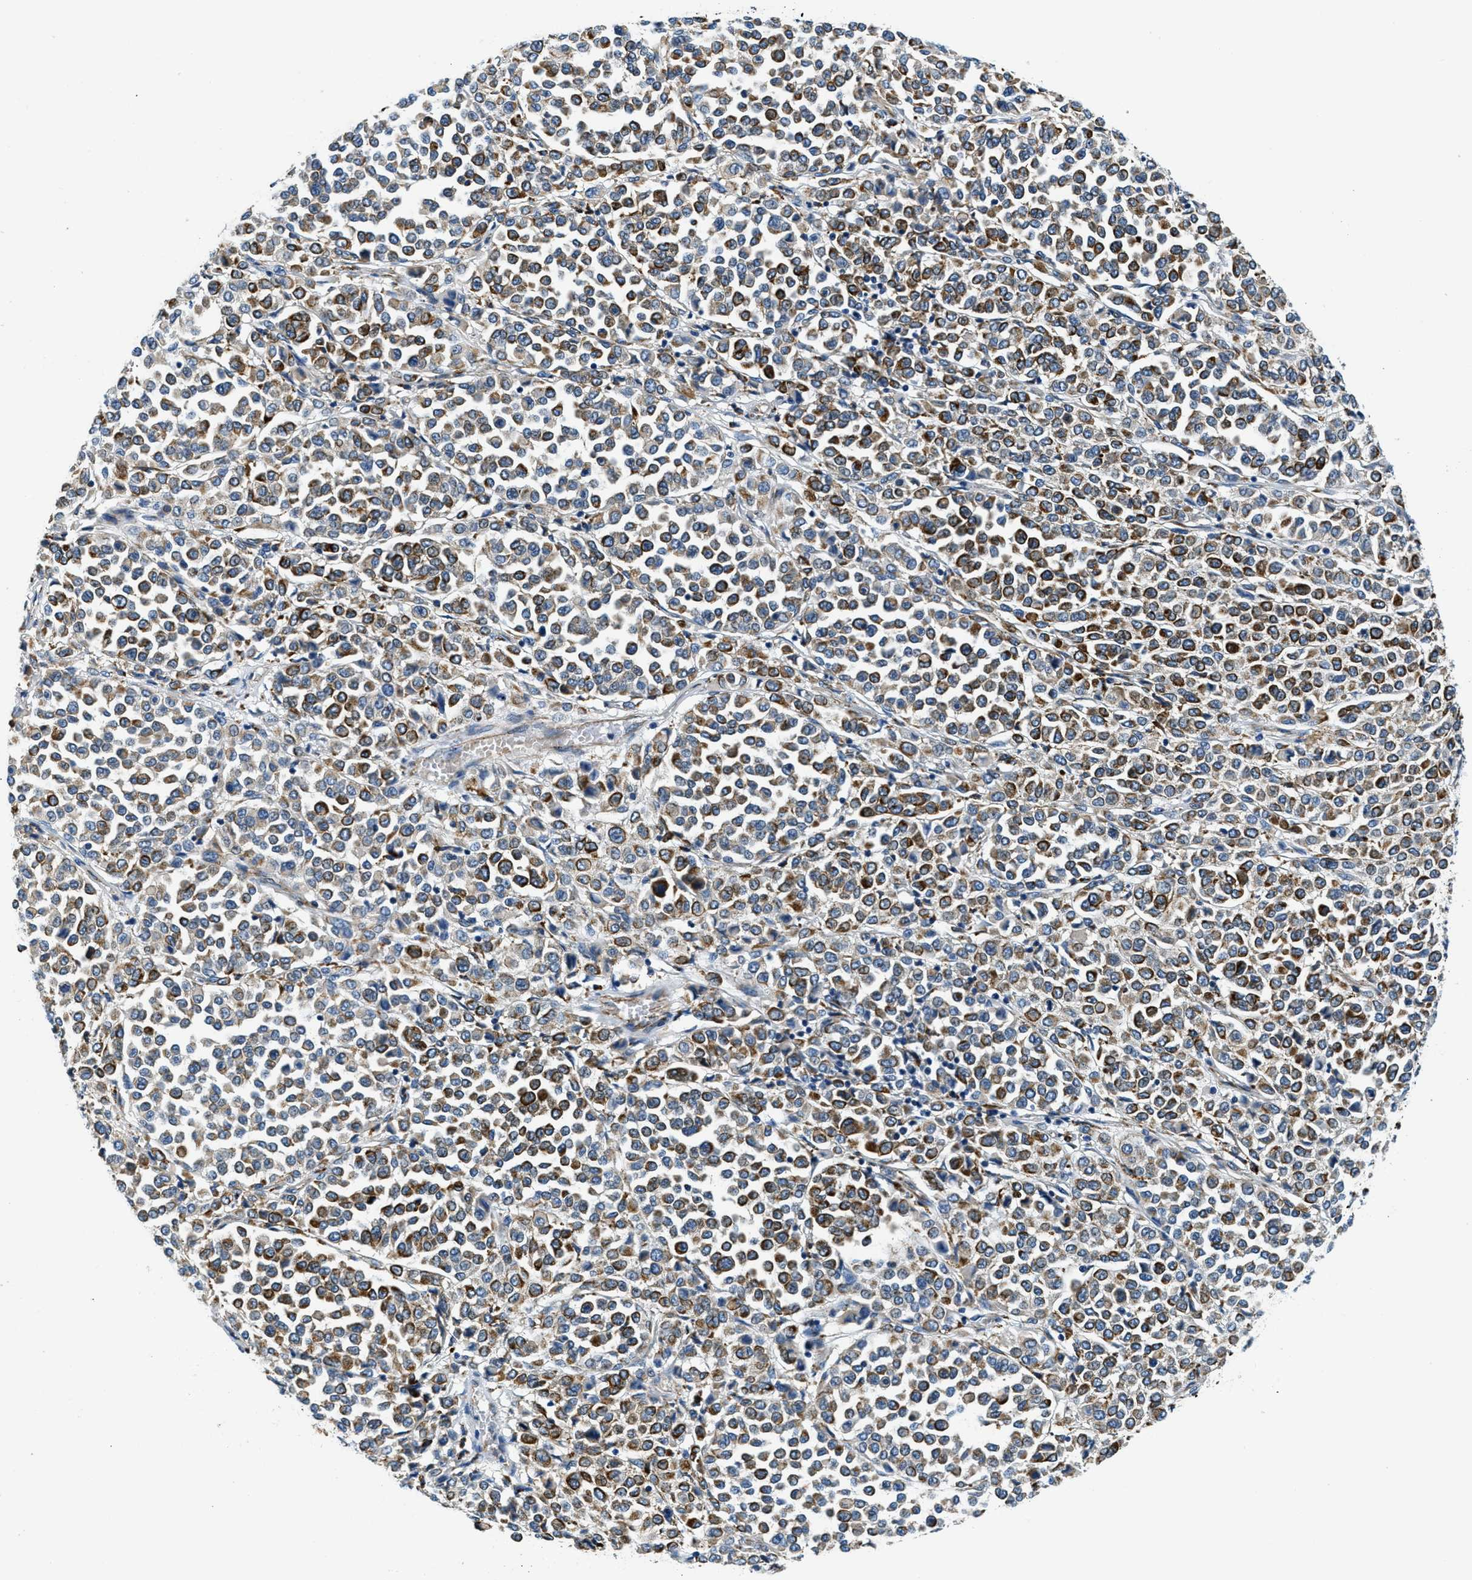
{"staining": {"intensity": "moderate", "quantity": ">75%", "location": "cytoplasmic/membranous"}, "tissue": "melanoma", "cell_type": "Tumor cells", "image_type": "cancer", "snomed": [{"axis": "morphology", "description": "Malignant melanoma, Metastatic site"}, {"axis": "topography", "description": "Pancreas"}], "caption": "A medium amount of moderate cytoplasmic/membranous staining is identified in approximately >75% of tumor cells in malignant melanoma (metastatic site) tissue.", "gene": "GNS", "patient": {"sex": "female", "age": 30}}